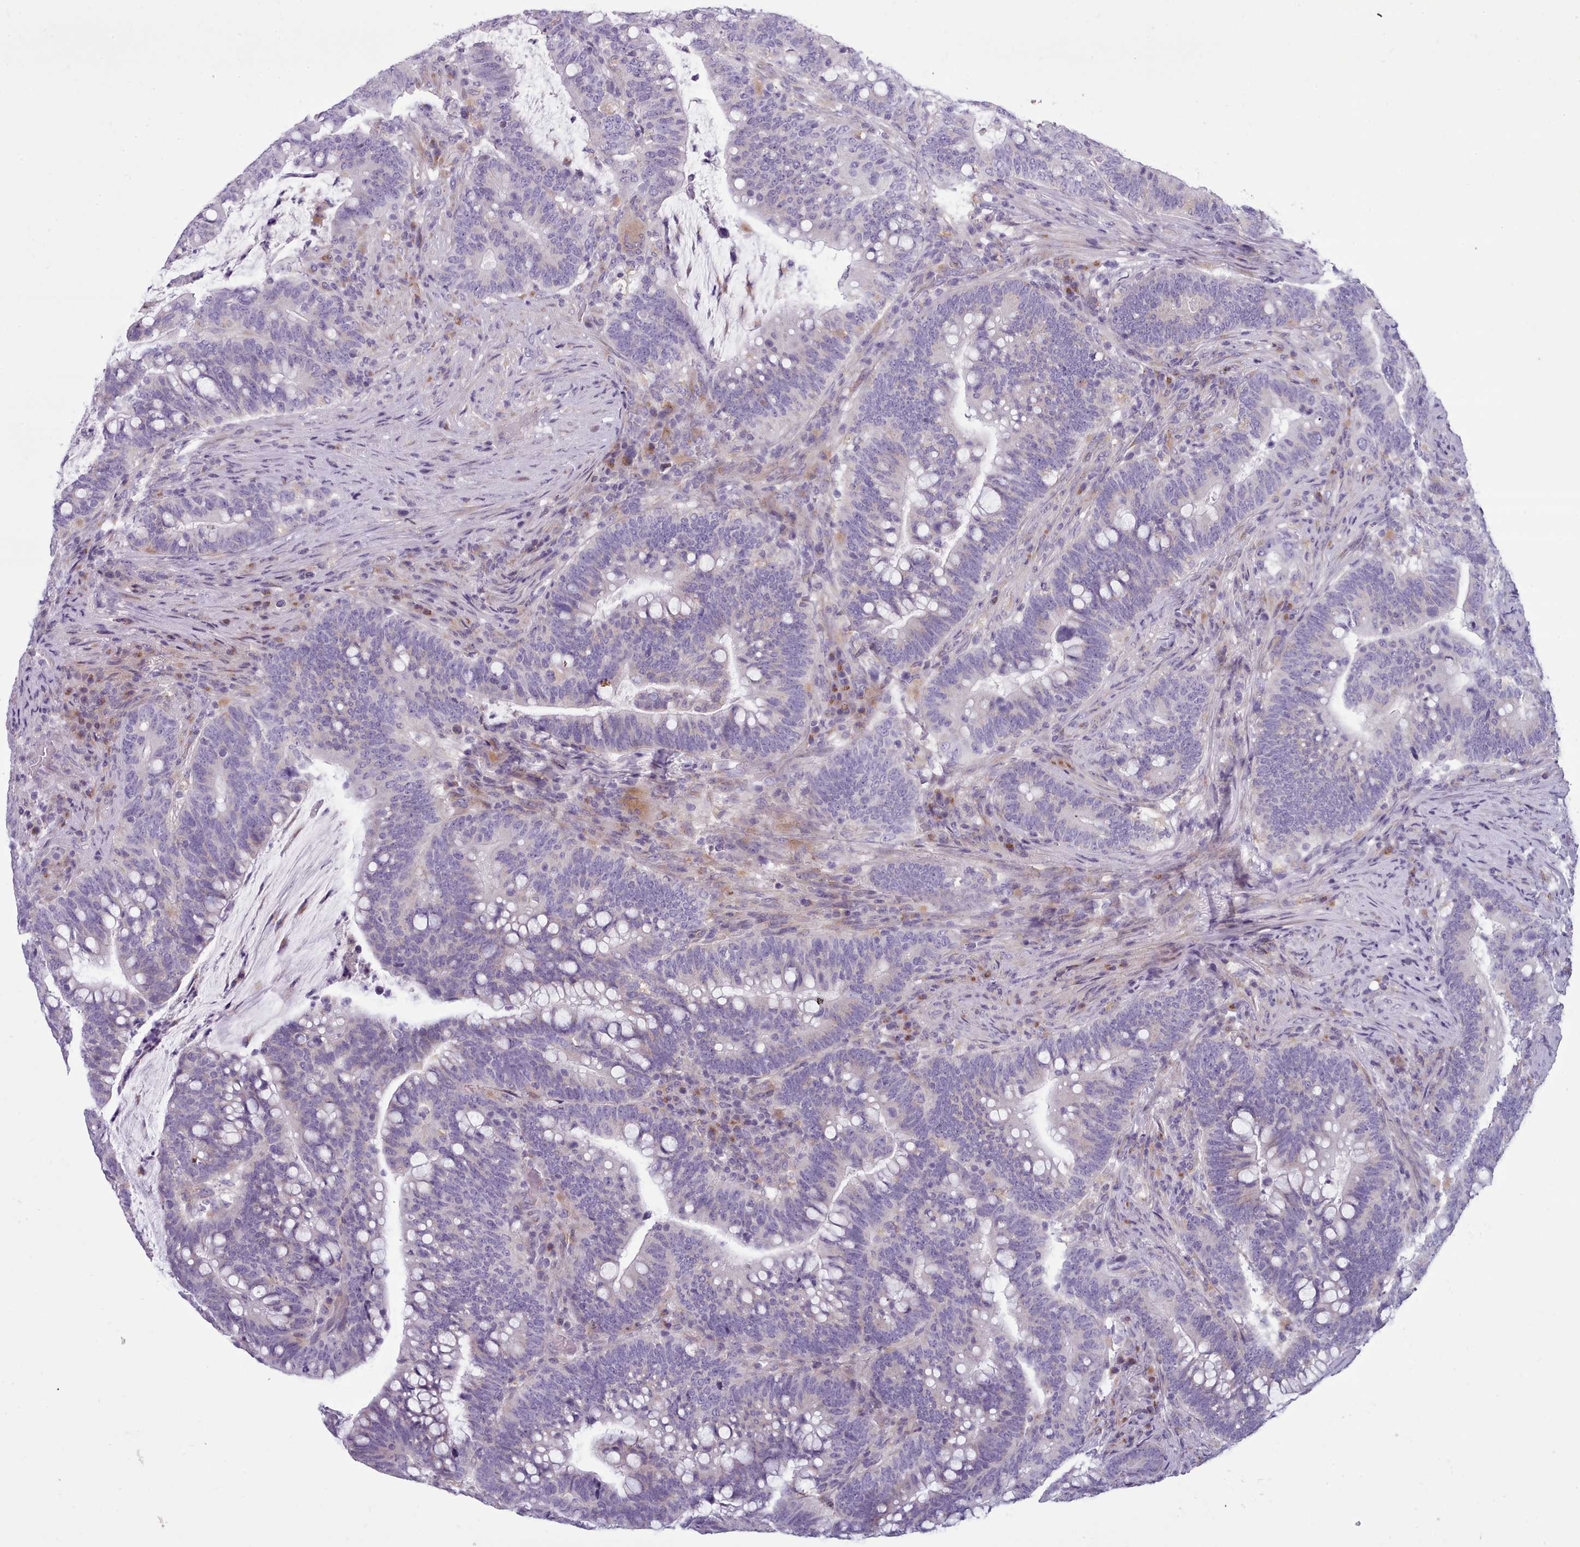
{"staining": {"intensity": "negative", "quantity": "none", "location": "none"}, "tissue": "colorectal cancer", "cell_type": "Tumor cells", "image_type": "cancer", "snomed": [{"axis": "morphology", "description": "Normal tissue, NOS"}, {"axis": "morphology", "description": "Adenocarcinoma, NOS"}, {"axis": "topography", "description": "Colon"}], "caption": "This photomicrograph is of colorectal cancer (adenocarcinoma) stained with immunohistochemistry to label a protein in brown with the nuclei are counter-stained blue. There is no staining in tumor cells.", "gene": "MYRFL", "patient": {"sex": "female", "age": 66}}